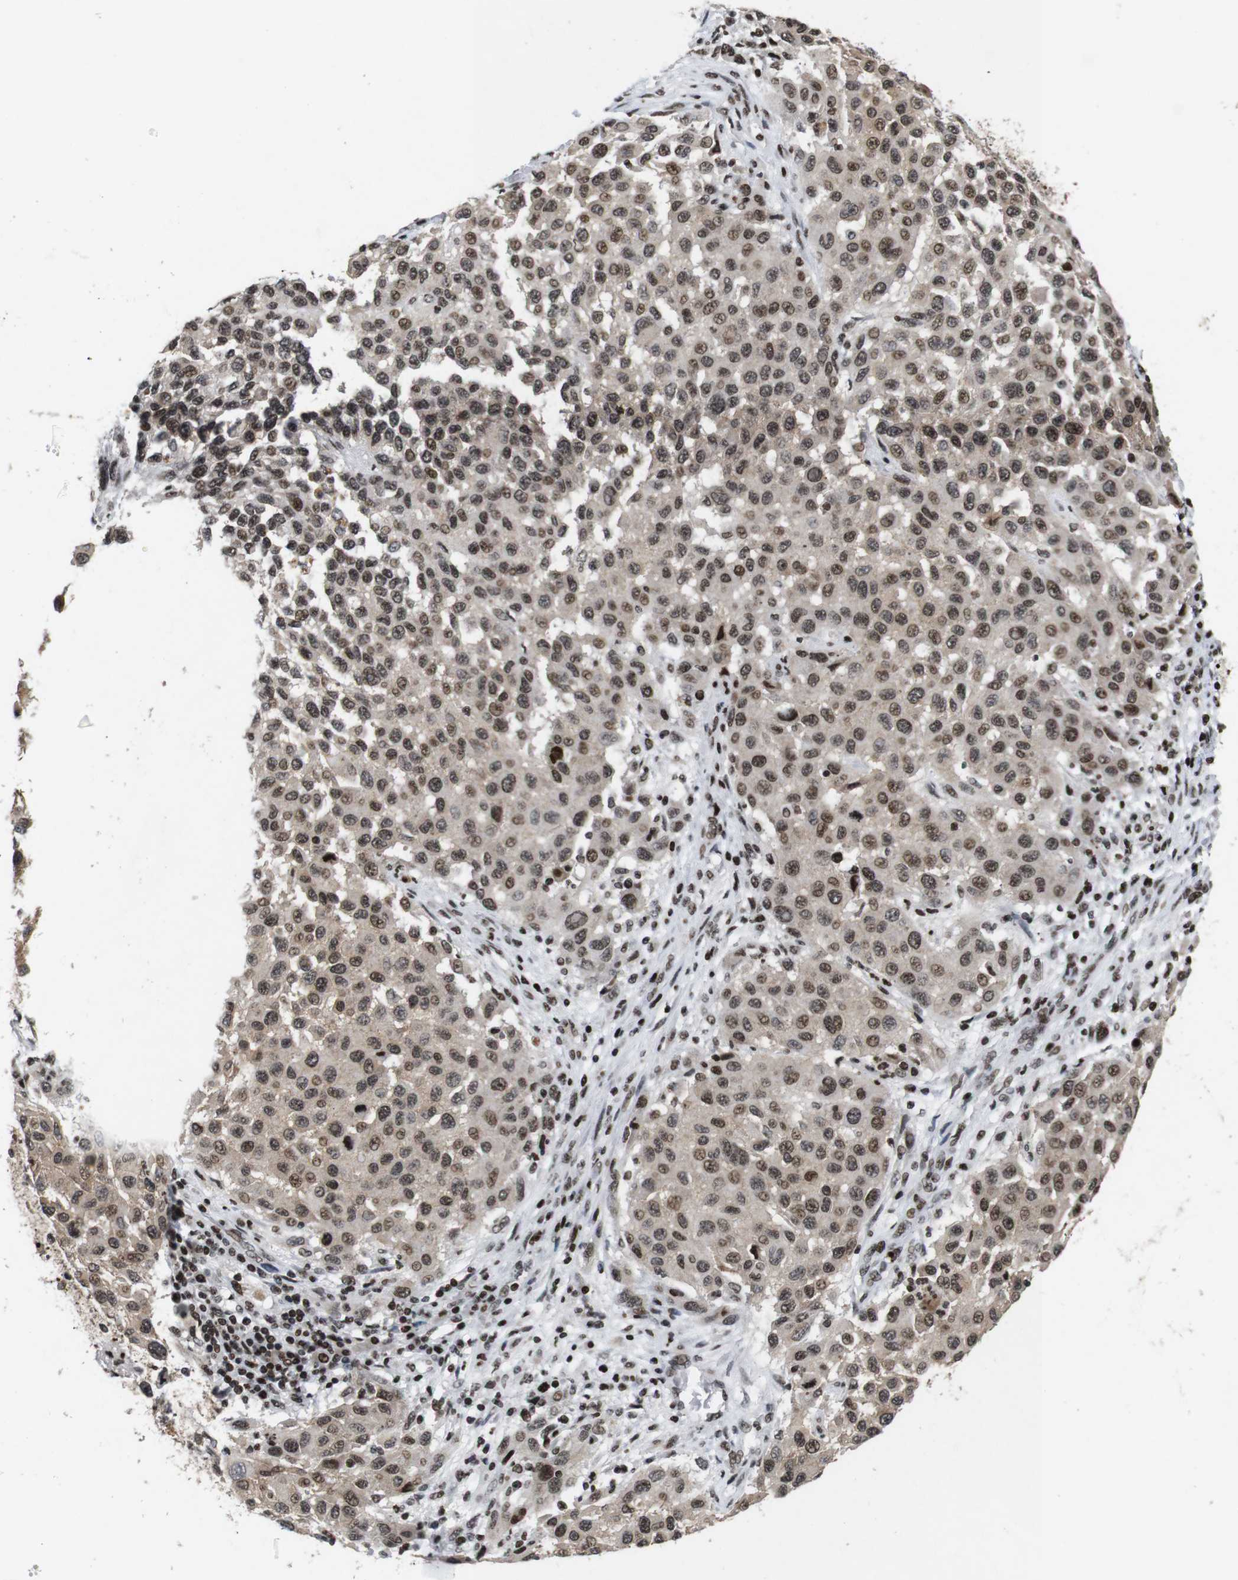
{"staining": {"intensity": "moderate", "quantity": ">75%", "location": "cytoplasmic/membranous,nuclear"}, "tissue": "melanoma", "cell_type": "Tumor cells", "image_type": "cancer", "snomed": [{"axis": "morphology", "description": "Malignant melanoma, Metastatic site"}, {"axis": "topography", "description": "Lymph node"}], "caption": "Moderate cytoplasmic/membranous and nuclear protein expression is appreciated in approximately >75% of tumor cells in malignant melanoma (metastatic site).", "gene": "MAGEH1", "patient": {"sex": "male", "age": 61}}